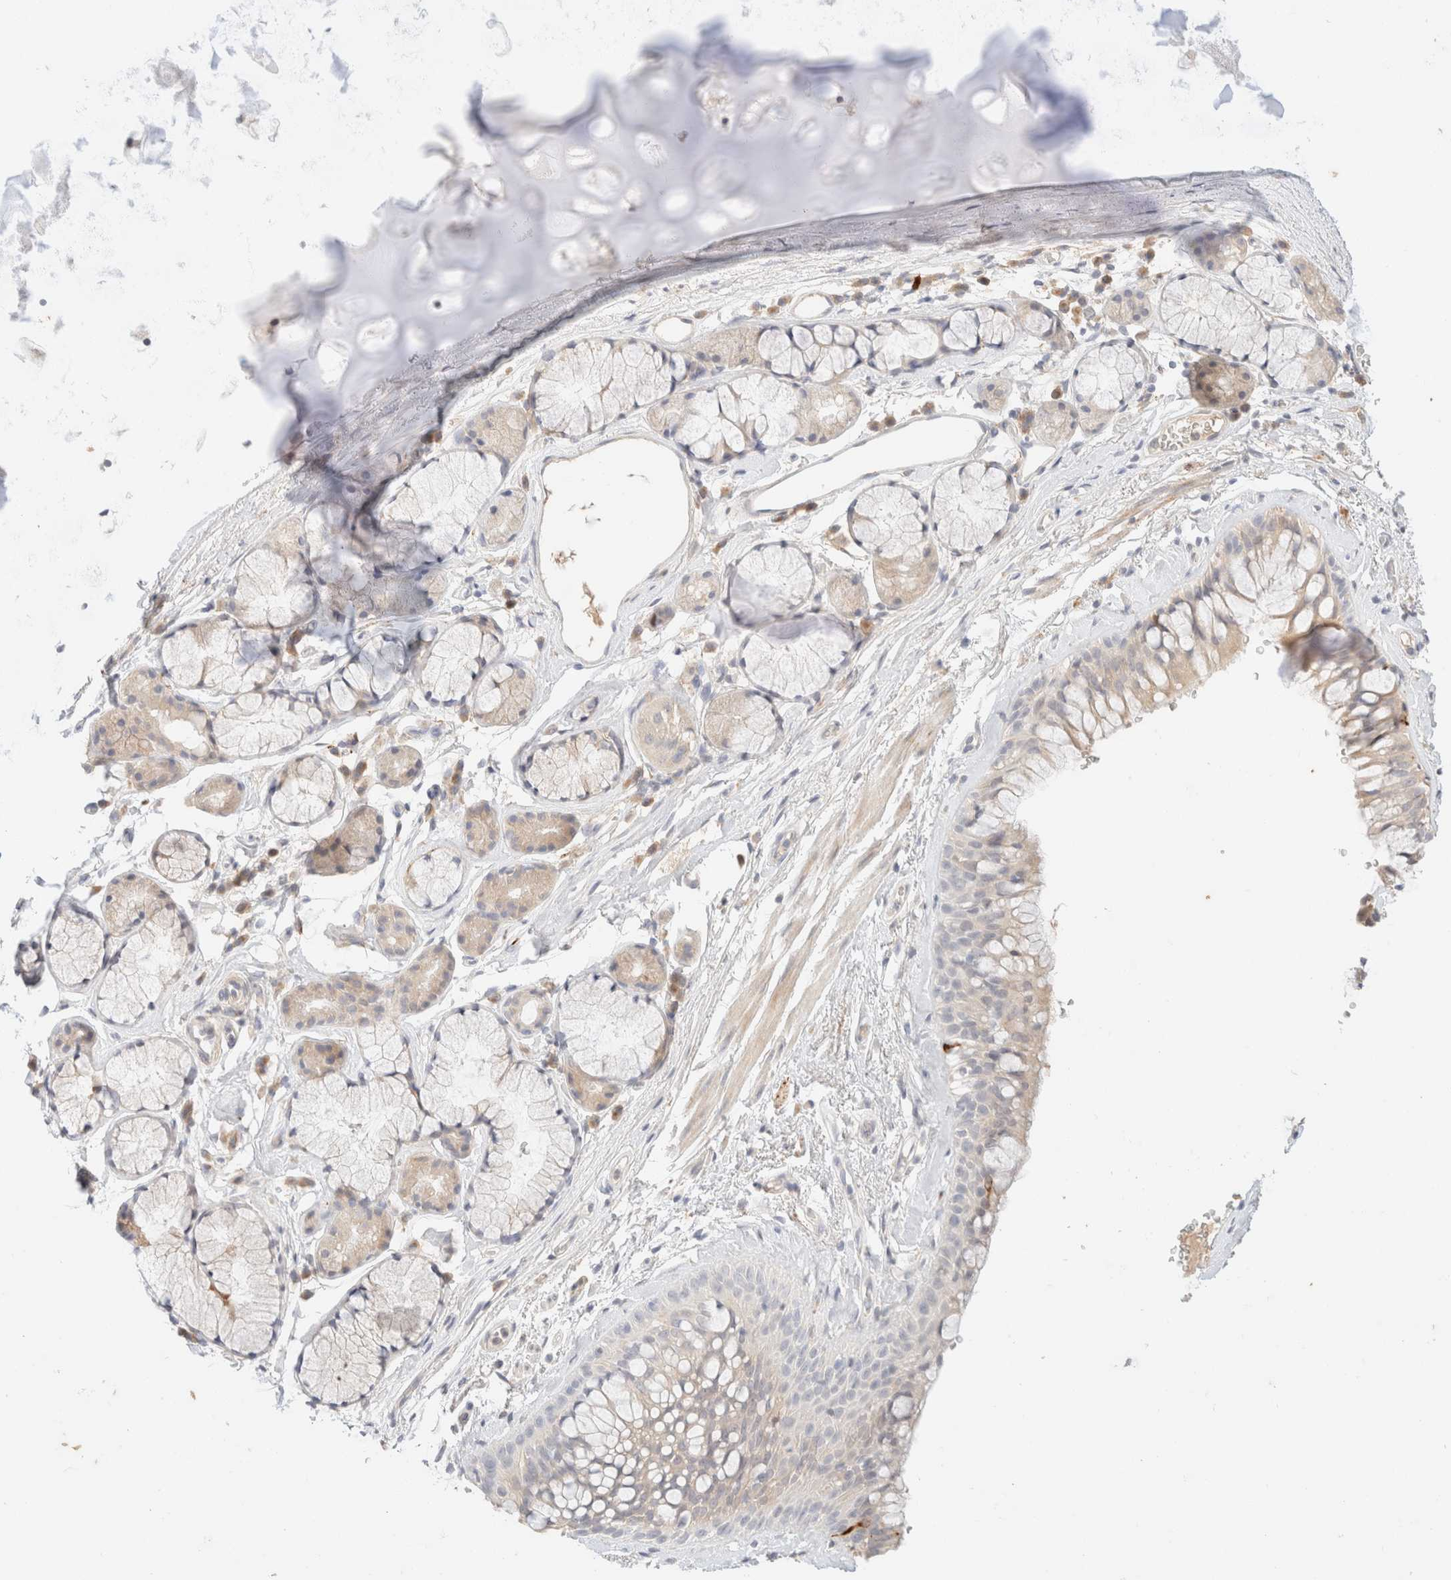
{"staining": {"intensity": "moderate", "quantity": "<25%", "location": "cytoplasmic/membranous"}, "tissue": "bronchus", "cell_type": "Respiratory epithelial cells", "image_type": "normal", "snomed": [{"axis": "morphology", "description": "Normal tissue, NOS"}, {"axis": "topography", "description": "Cartilage tissue"}, {"axis": "topography", "description": "Bronchus"}], "caption": "Moderate cytoplasmic/membranous positivity for a protein is seen in about <25% of respiratory epithelial cells of normal bronchus using IHC.", "gene": "SNTB1", "patient": {"sex": "female", "age": 53}}